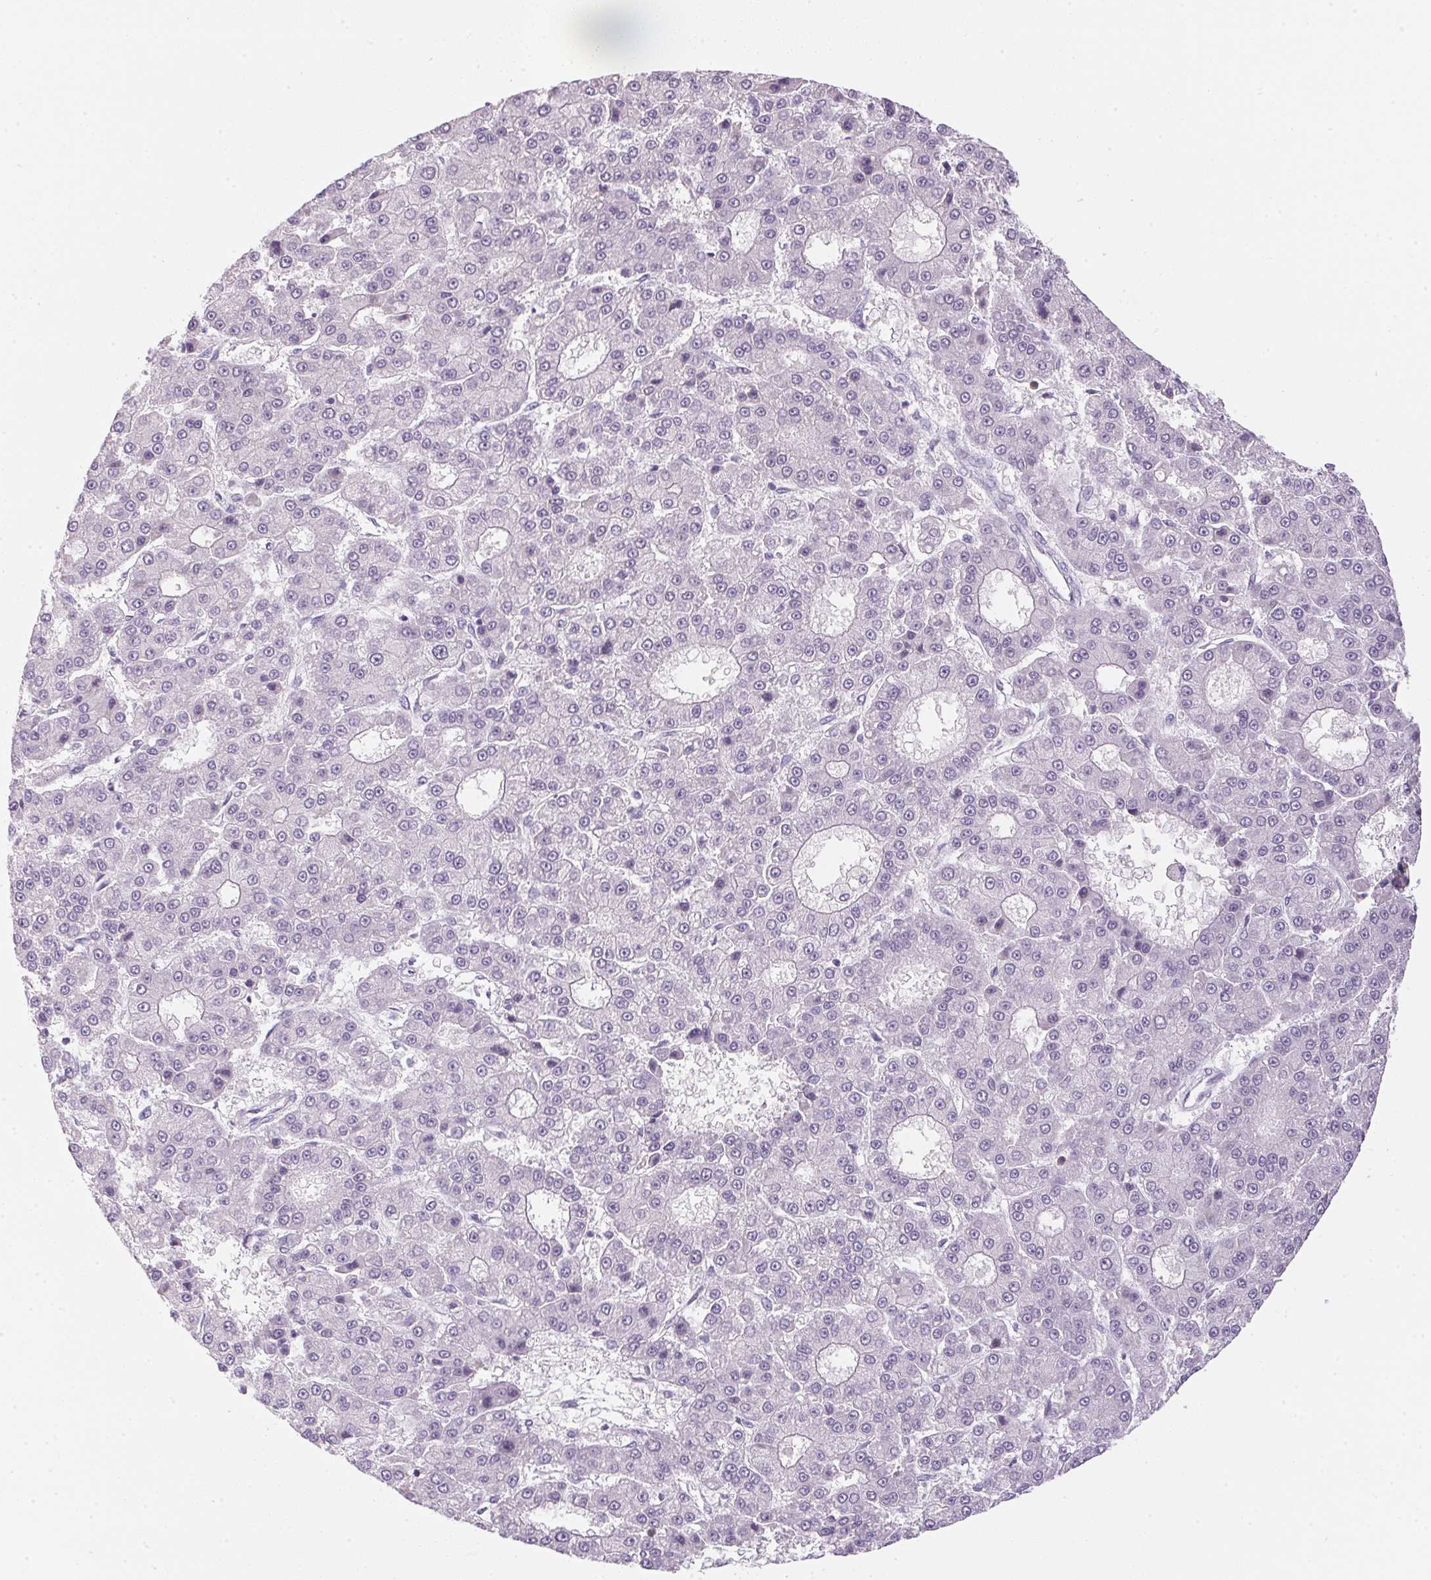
{"staining": {"intensity": "negative", "quantity": "none", "location": "none"}, "tissue": "liver cancer", "cell_type": "Tumor cells", "image_type": "cancer", "snomed": [{"axis": "morphology", "description": "Carcinoma, Hepatocellular, NOS"}, {"axis": "topography", "description": "Liver"}], "caption": "Immunohistochemistry of human liver cancer (hepatocellular carcinoma) exhibits no expression in tumor cells. (Brightfield microscopy of DAB (3,3'-diaminobenzidine) immunohistochemistry (IHC) at high magnification).", "gene": "ECPAS", "patient": {"sex": "male", "age": 70}}